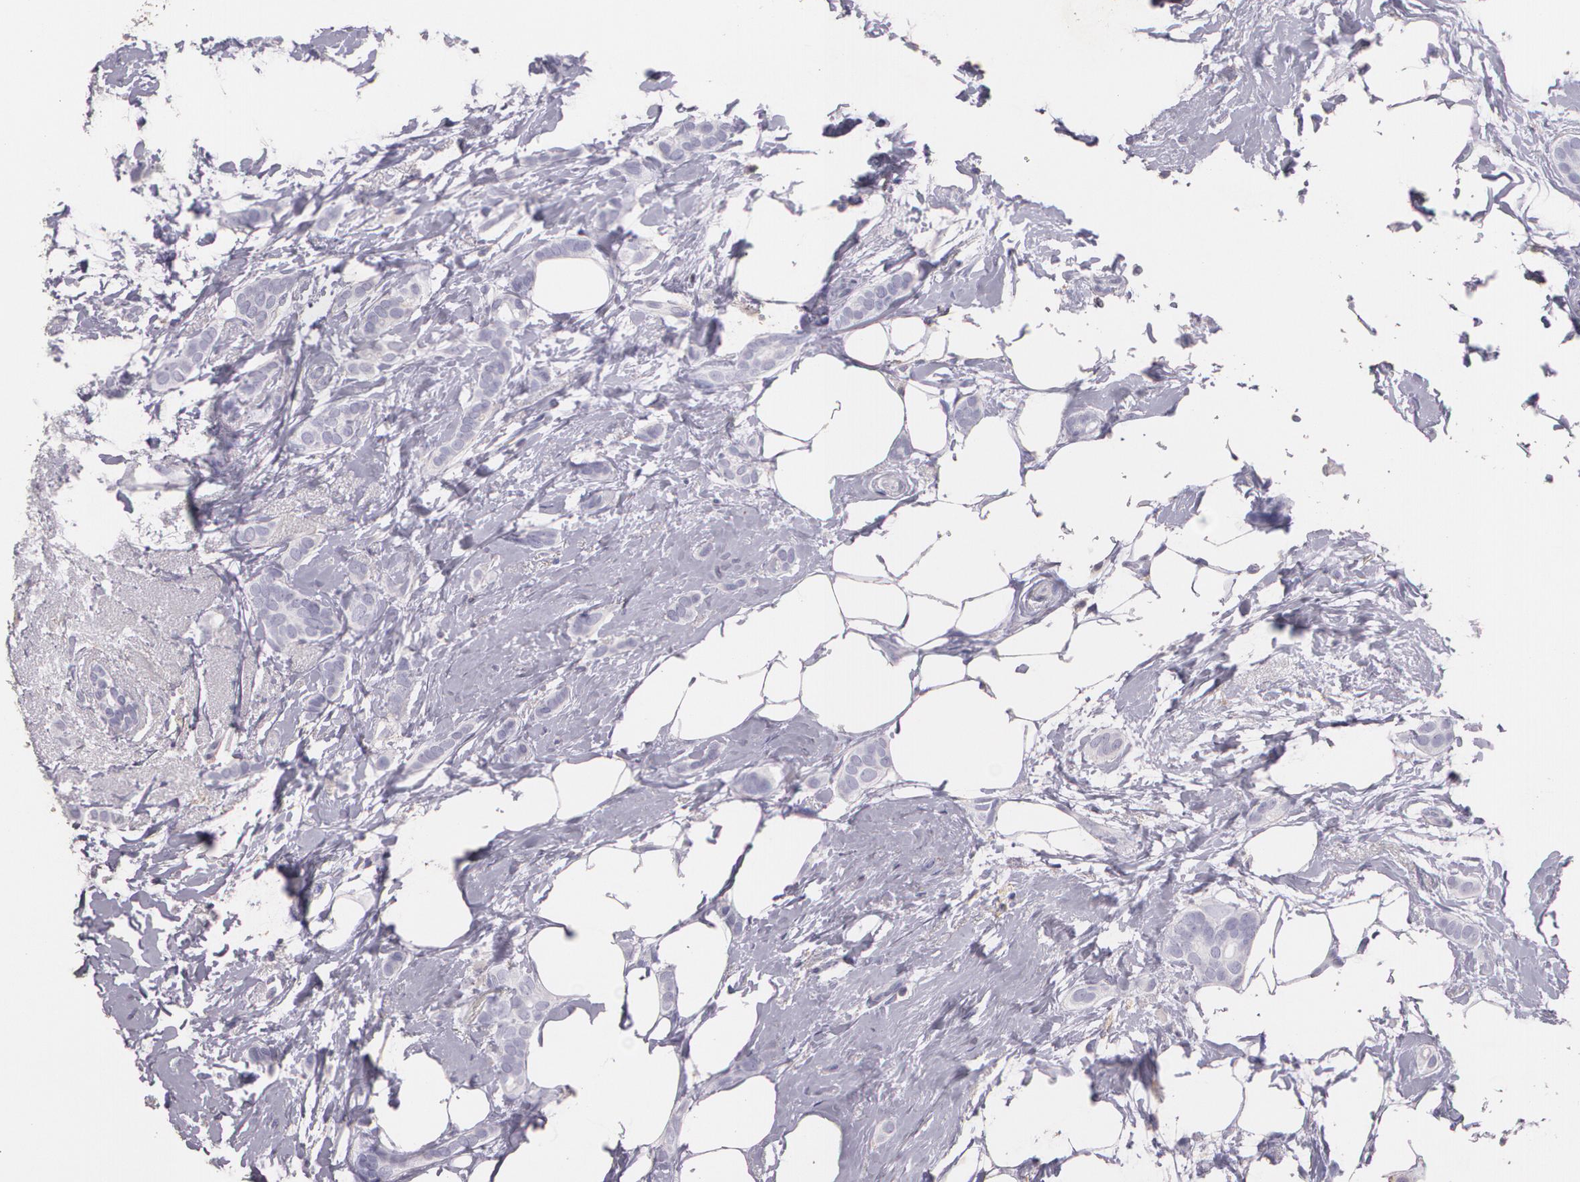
{"staining": {"intensity": "negative", "quantity": "none", "location": "none"}, "tissue": "breast cancer", "cell_type": "Tumor cells", "image_type": "cancer", "snomed": [{"axis": "morphology", "description": "Duct carcinoma"}, {"axis": "topography", "description": "Breast"}], "caption": "Micrograph shows no protein staining in tumor cells of breast cancer (invasive ductal carcinoma) tissue.", "gene": "TGFBR1", "patient": {"sex": "female", "age": 54}}